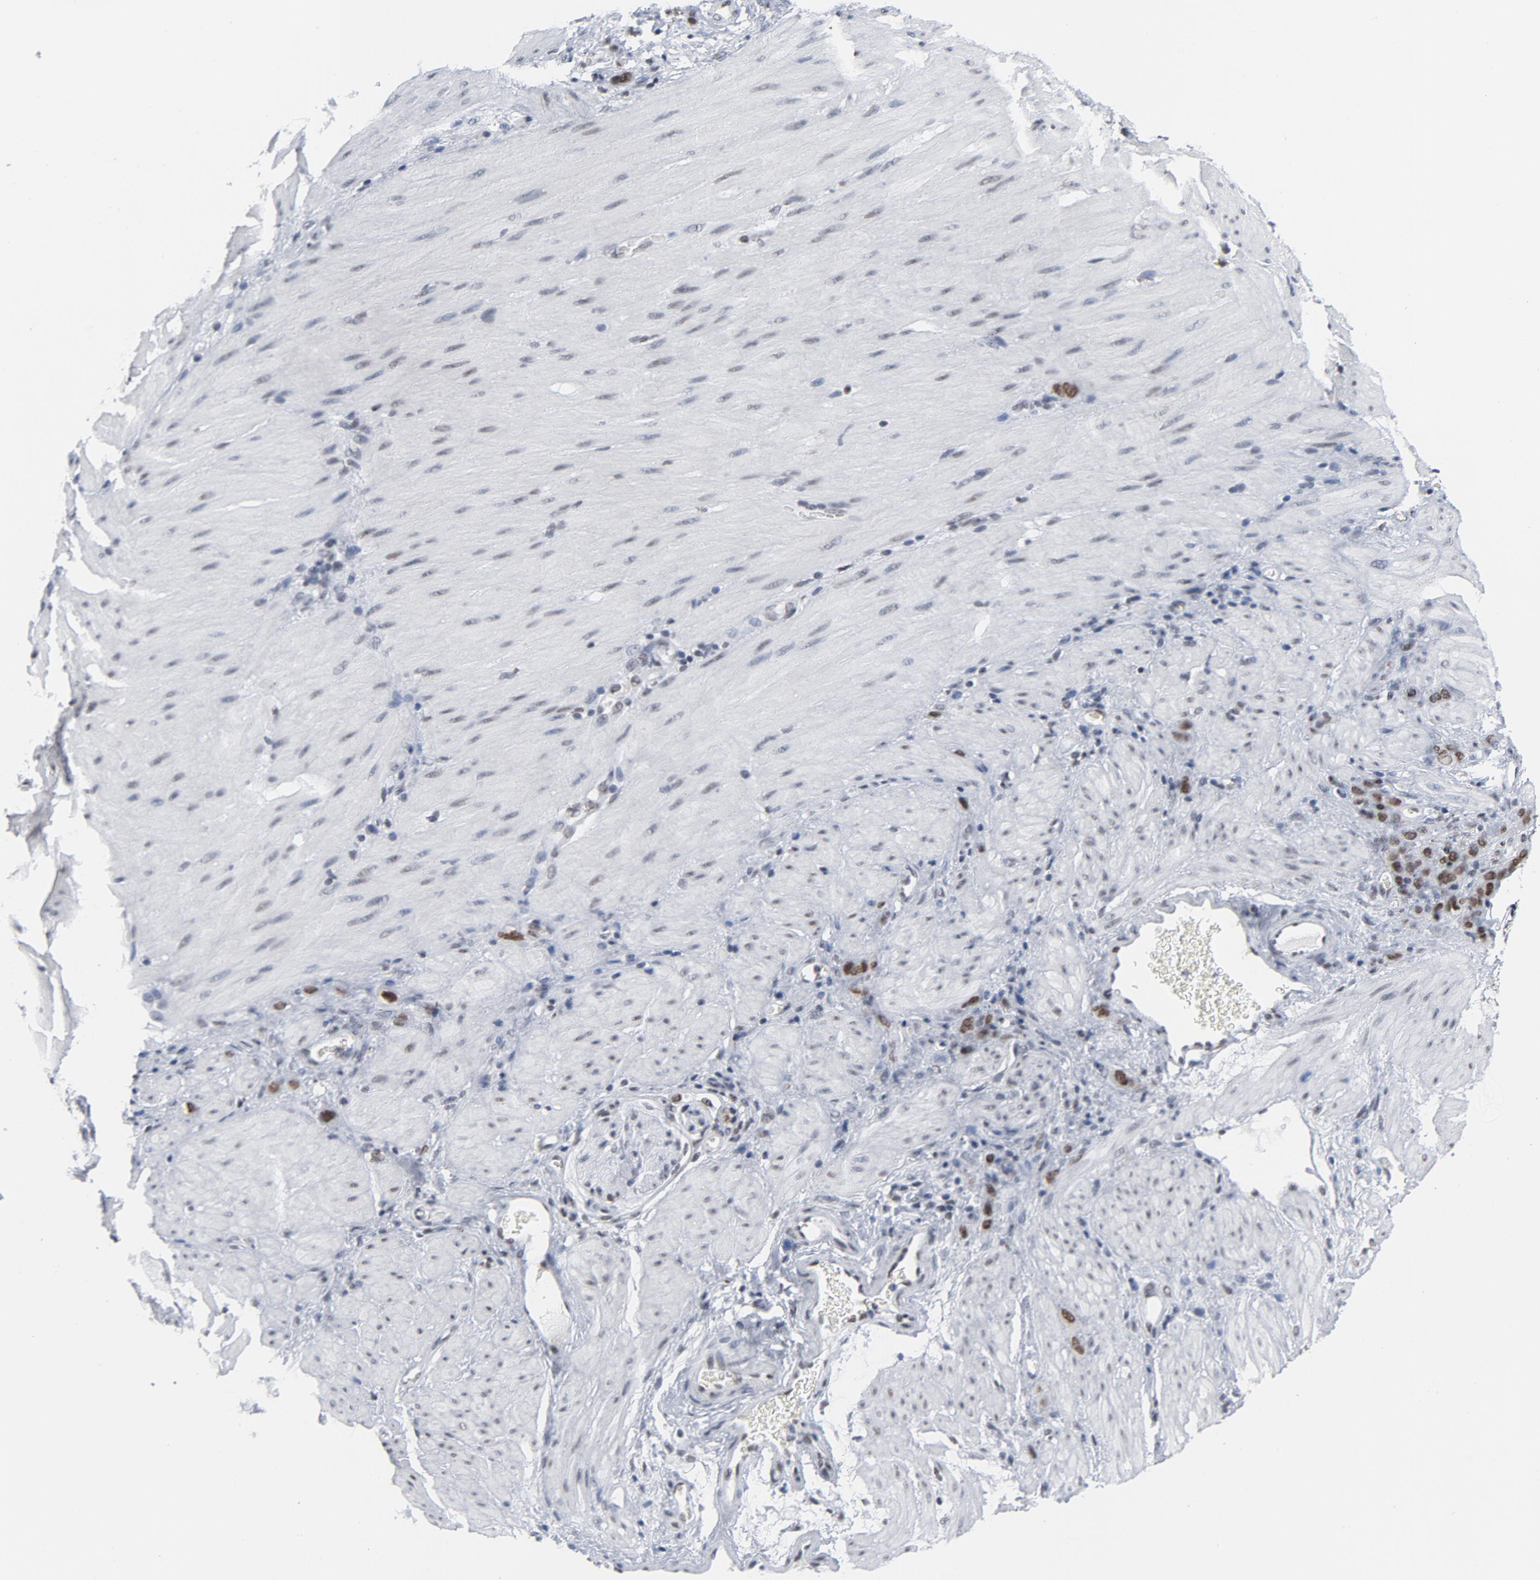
{"staining": {"intensity": "moderate", "quantity": ">75%", "location": "nuclear"}, "tissue": "stomach cancer", "cell_type": "Tumor cells", "image_type": "cancer", "snomed": [{"axis": "morphology", "description": "Normal tissue, NOS"}, {"axis": "morphology", "description": "Adenocarcinoma, NOS"}, {"axis": "topography", "description": "Stomach"}], "caption": "This histopathology image exhibits immunohistochemistry staining of human stomach adenocarcinoma, with medium moderate nuclear positivity in approximately >75% of tumor cells.", "gene": "CSTF2", "patient": {"sex": "male", "age": 82}}